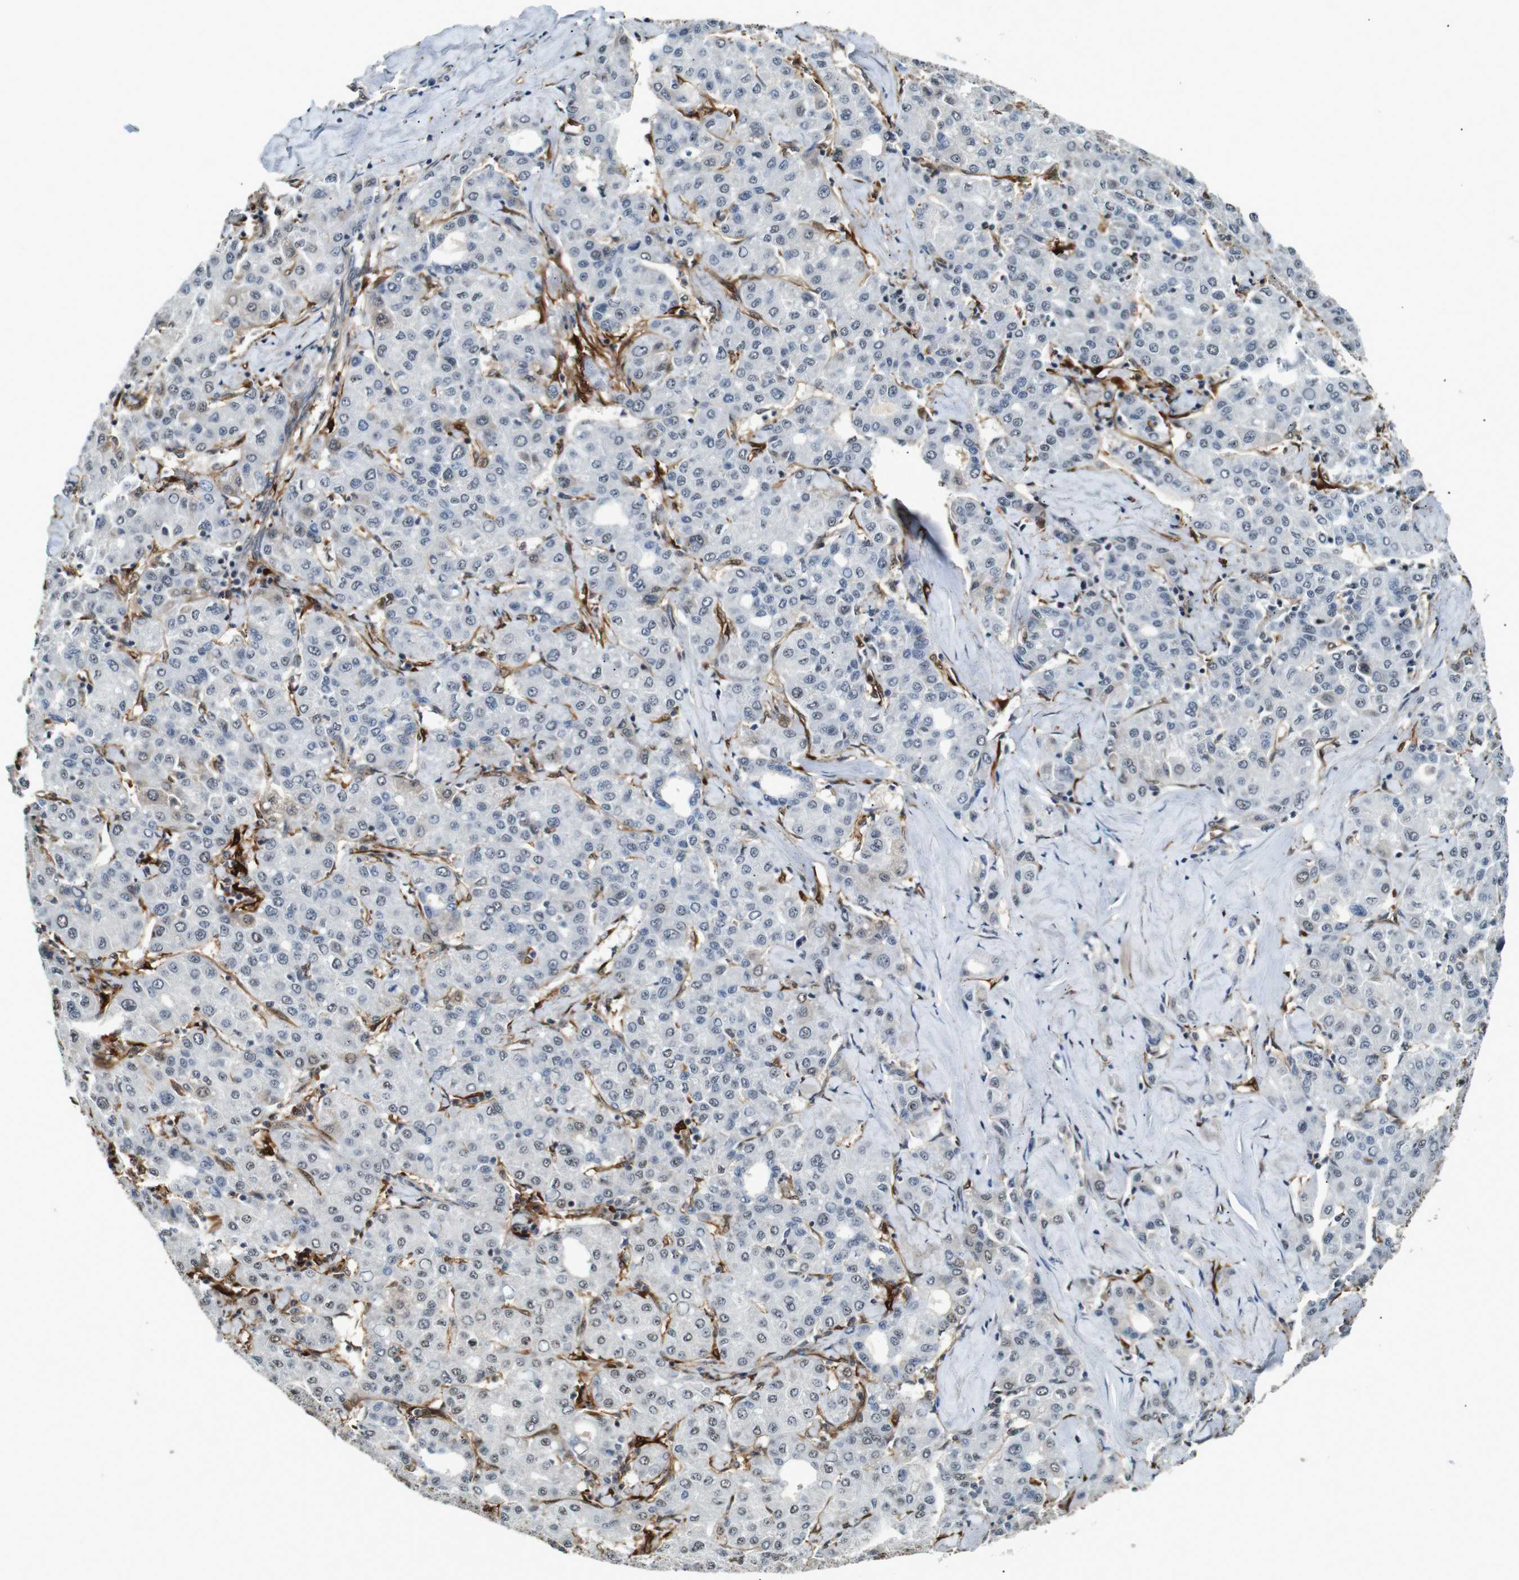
{"staining": {"intensity": "weak", "quantity": "<25%", "location": "nuclear"}, "tissue": "liver cancer", "cell_type": "Tumor cells", "image_type": "cancer", "snomed": [{"axis": "morphology", "description": "Carcinoma, Hepatocellular, NOS"}, {"axis": "topography", "description": "Liver"}], "caption": "IHC photomicrograph of neoplastic tissue: liver cancer stained with DAB exhibits no significant protein staining in tumor cells. (Stains: DAB (3,3'-diaminobenzidine) immunohistochemistry with hematoxylin counter stain, Microscopy: brightfield microscopy at high magnification).", "gene": "LXN", "patient": {"sex": "male", "age": 65}}